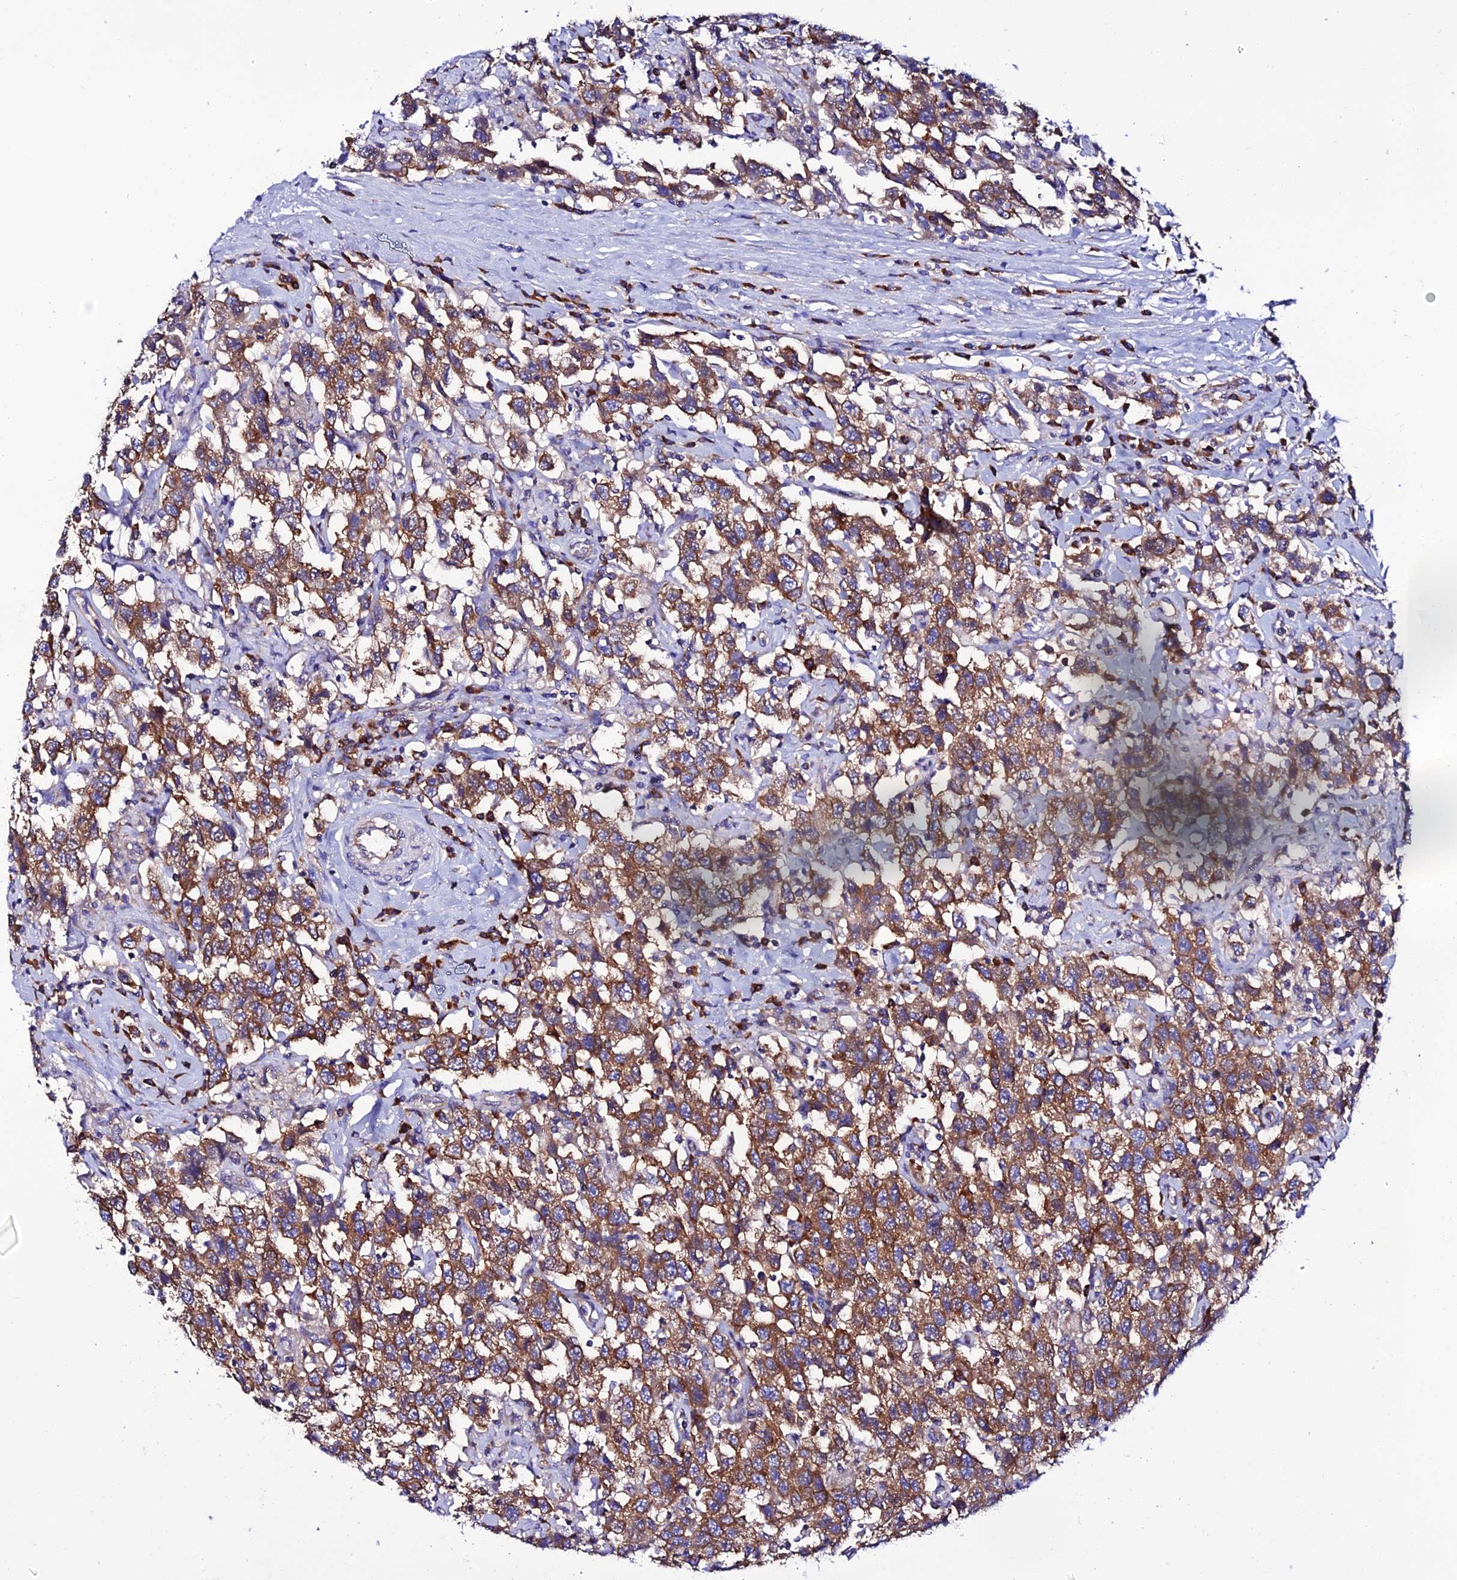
{"staining": {"intensity": "strong", "quantity": ">75%", "location": "cytoplasmic/membranous"}, "tissue": "testis cancer", "cell_type": "Tumor cells", "image_type": "cancer", "snomed": [{"axis": "morphology", "description": "Seminoma, NOS"}, {"axis": "topography", "description": "Testis"}], "caption": "A histopathology image of testis cancer stained for a protein demonstrates strong cytoplasmic/membranous brown staining in tumor cells.", "gene": "EEF1G", "patient": {"sex": "male", "age": 41}}